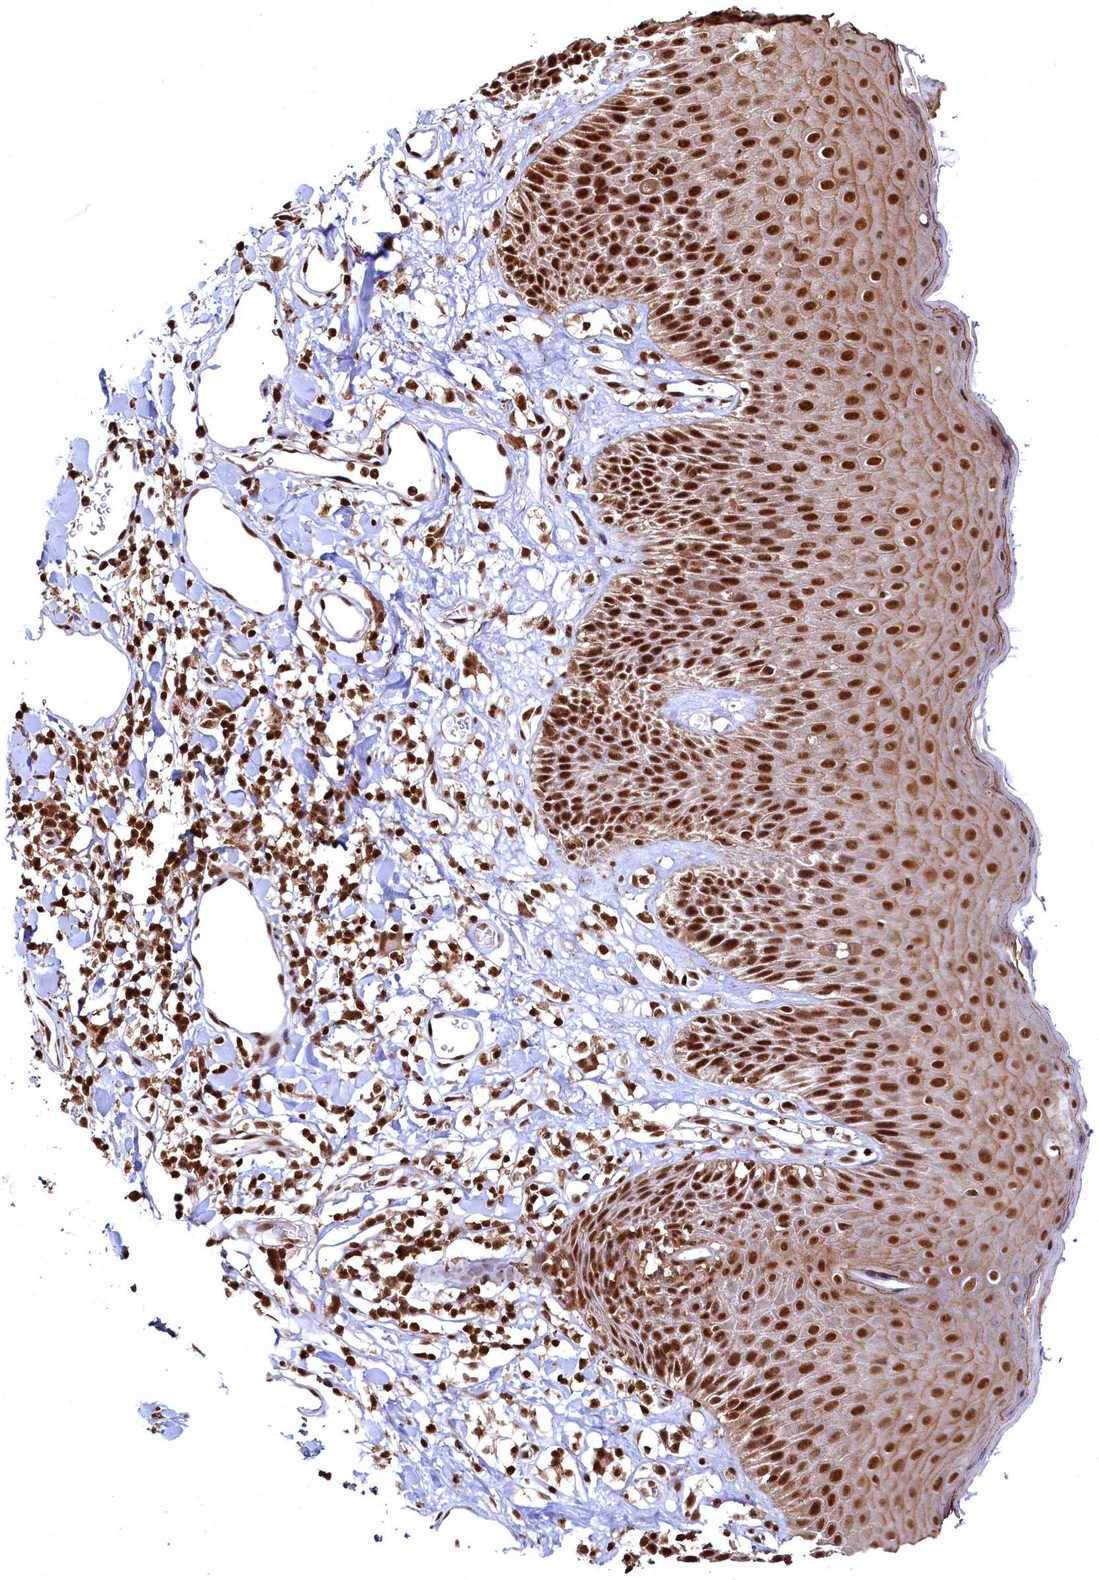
{"staining": {"intensity": "strong", "quantity": ">75%", "location": "cytoplasmic/membranous,nuclear"}, "tissue": "skin", "cell_type": "Epidermal cells", "image_type": "normal", "snomed": [{"axis": "morphology", "description": "Normal tissue, NOS"}, {"axis": "topography", "description": "Vulva"}], "caption": "Human skin stained for a protein (brown) demonstrates strong cytoplasmic/membranous,nuclear positive staining in about >75% of epidermal cells.", "gene": "RSRC2", "patient": {"sex": "female", "age": 68}}